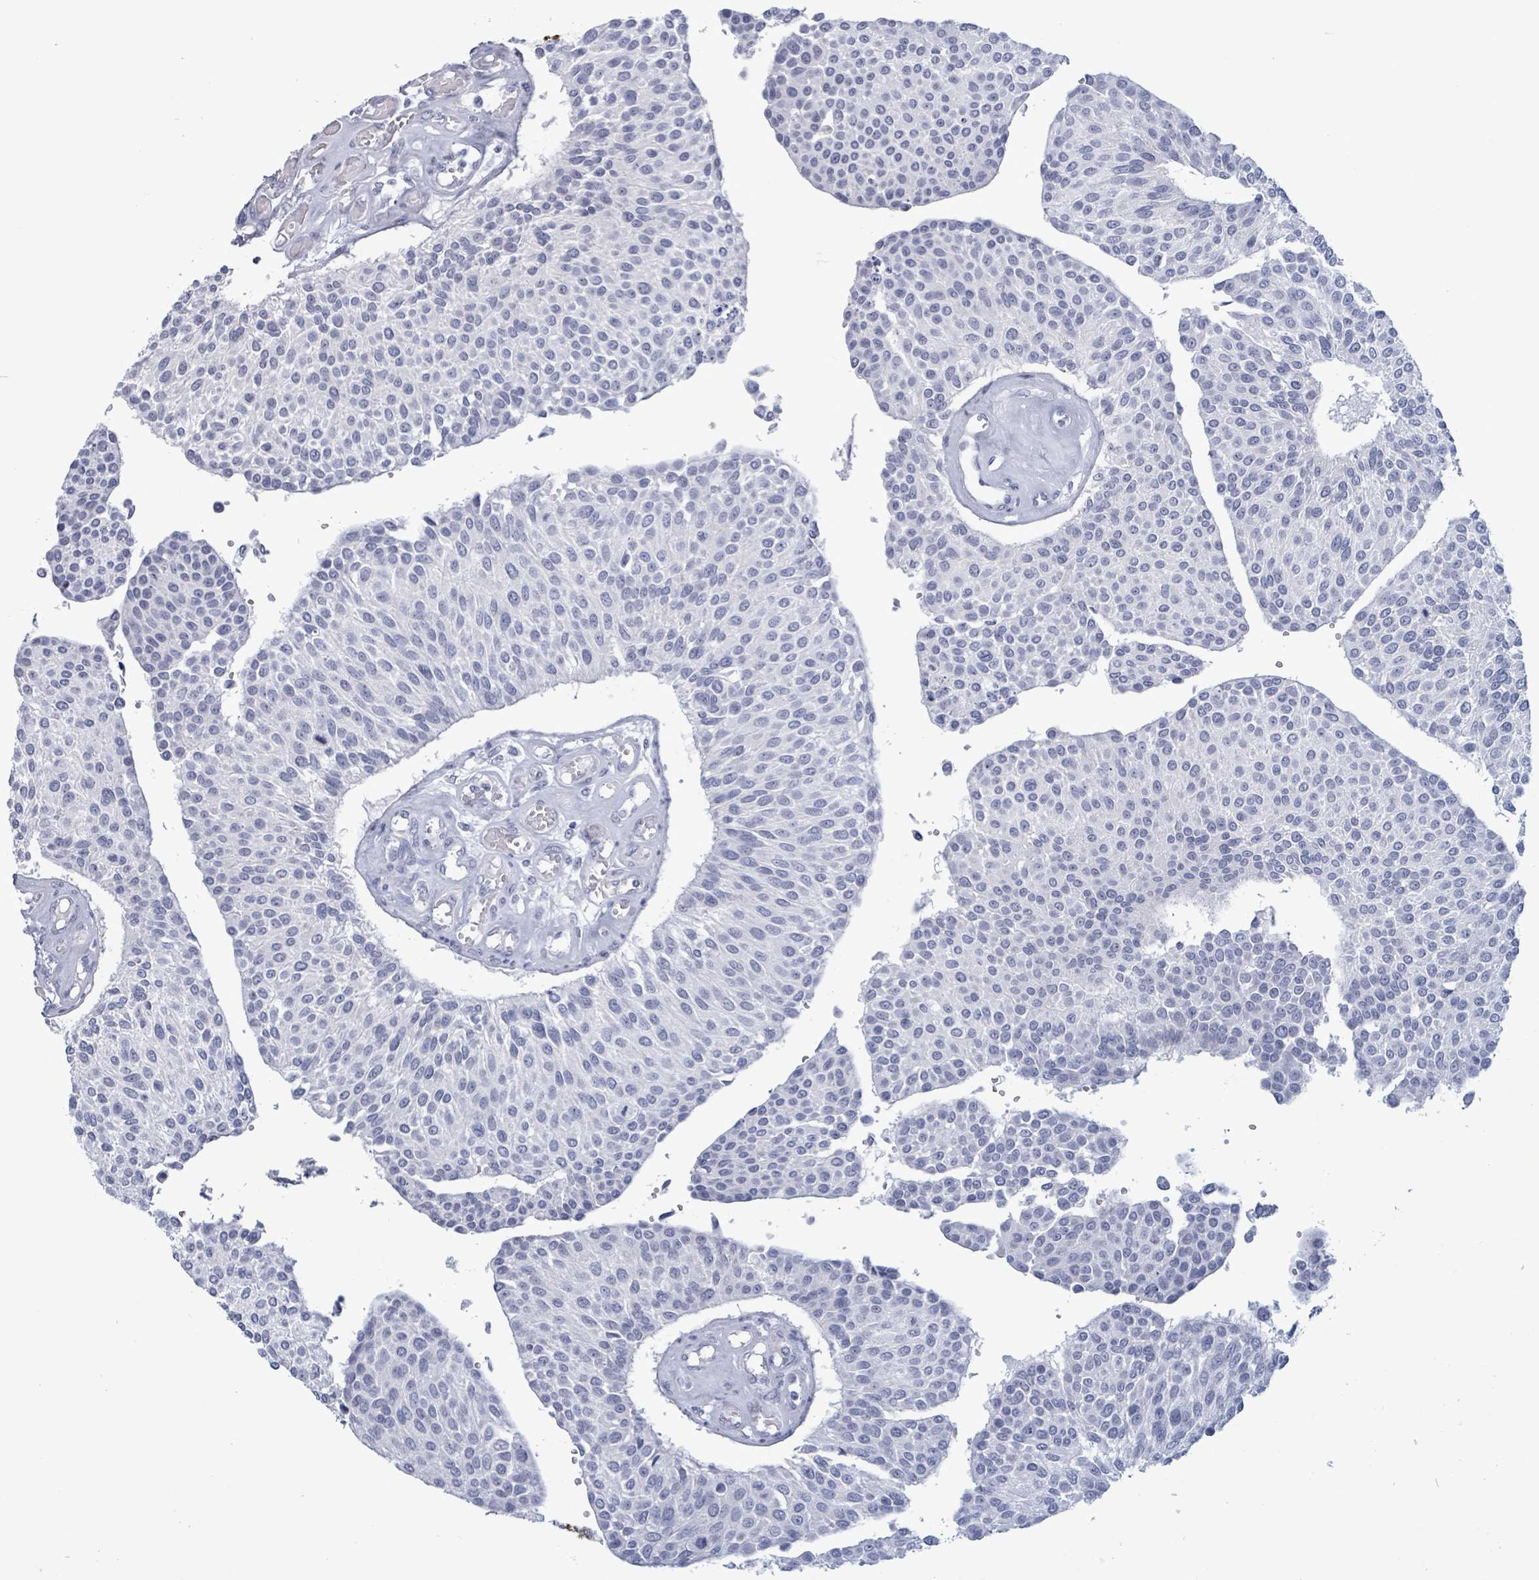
{"staining": {"intensity": "negative", "quantity": "none", "location": "none"}, "tissue": "urothelial cancer", "cell_type": "Tumor cells", "image_type": "cancer", "snomed": [{"axis": "morphology", "description": "Urothelial carcinoma, NOS"}, {"axis": "topography", "description": "Urinary bladder"}], "caption": "Protein analysis of urothelial cancer shows no significant positivity in tumor cells.", "gene": "ZNF771", "patient": {"sex": "male", "age": 55}}